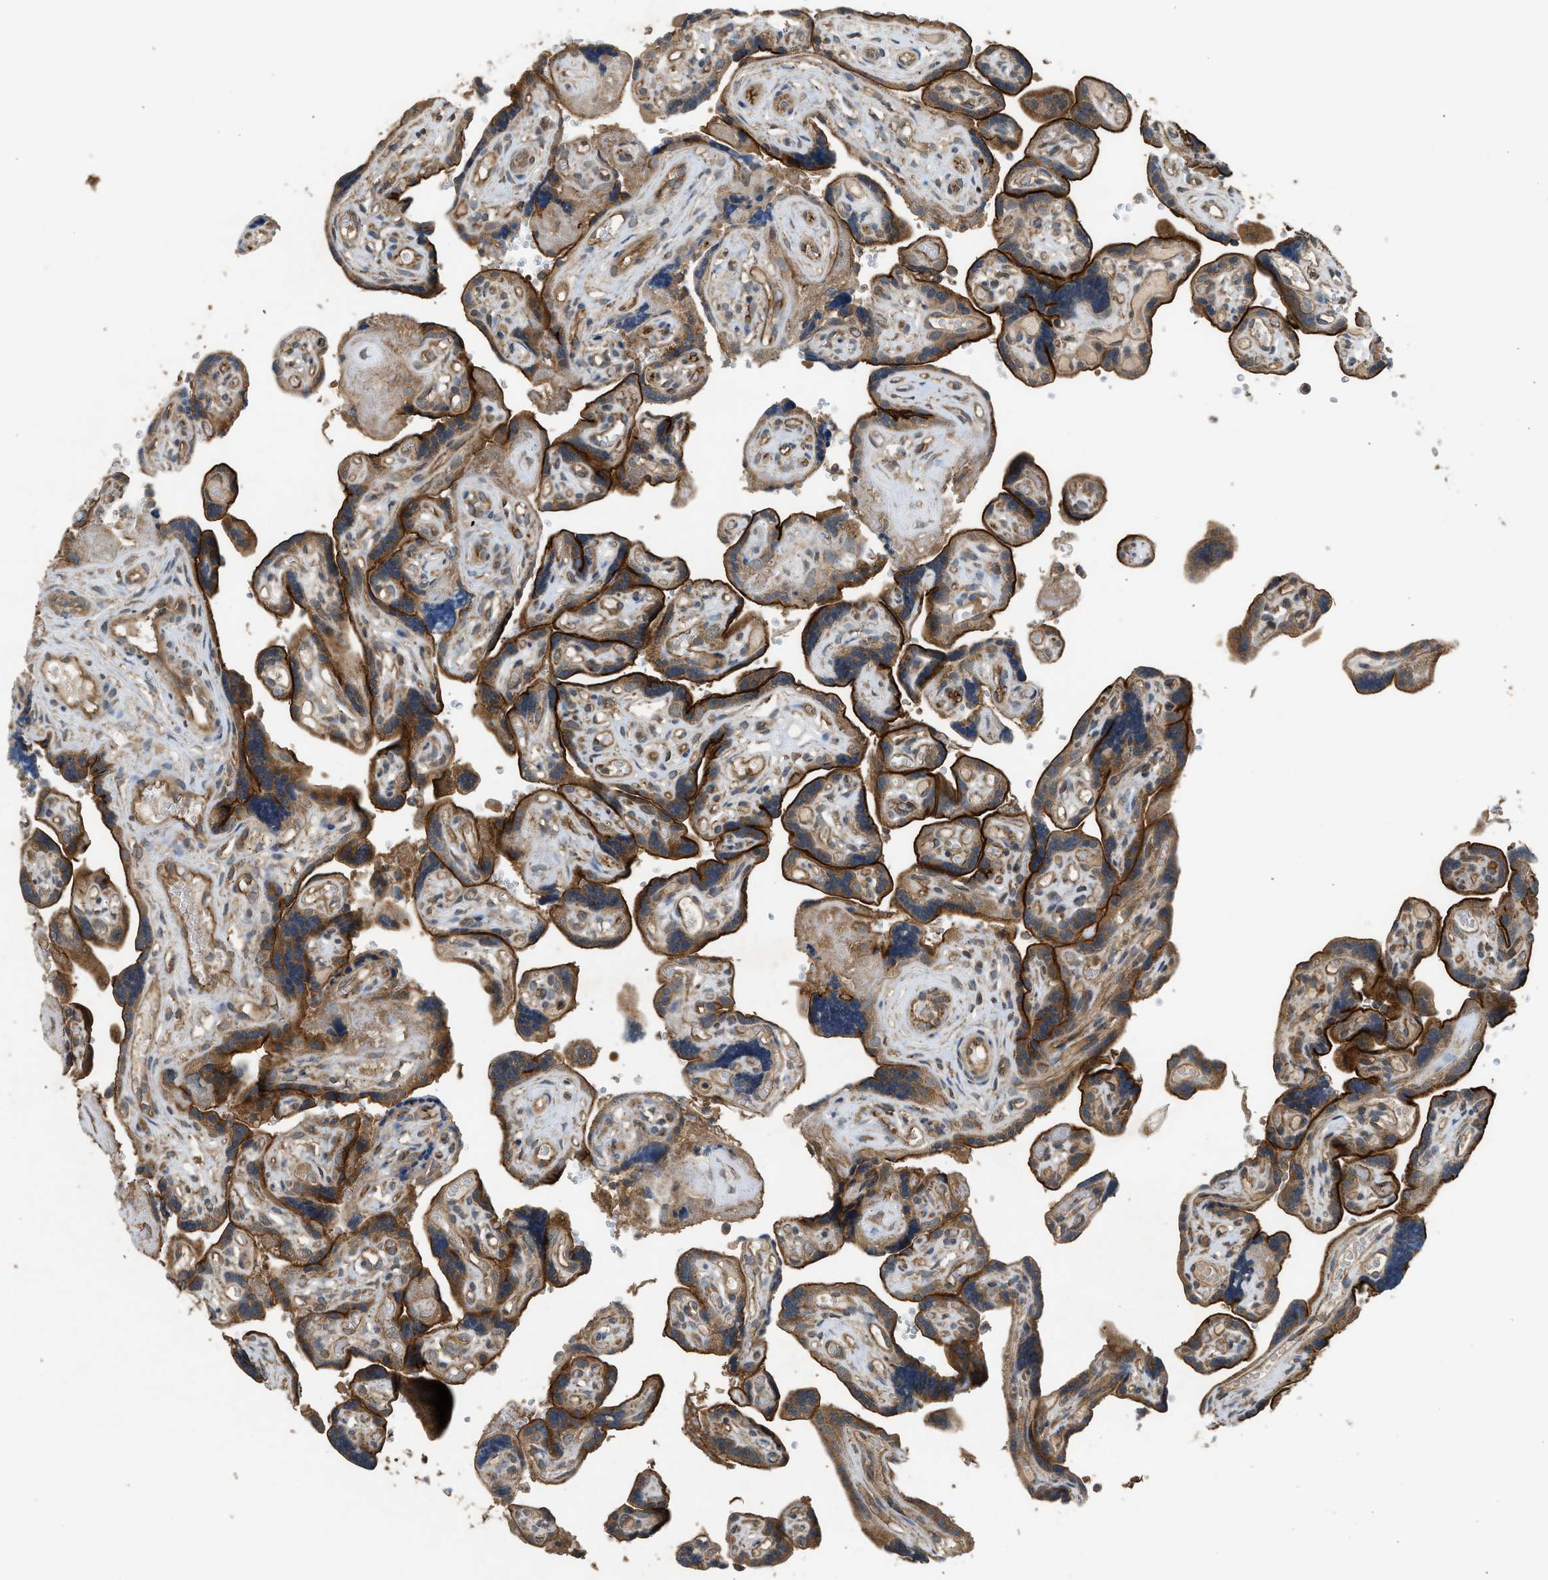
{"staining": {"intensity": "weak", "quantity": ">75%", "location": "cytoplasmic/membranous"}, "tissue": "placenta", "cell_type": "Decidual cells", "image_type": "normal", "snomed": [{"axis": "morphology", "description": "Normal tissue, NOS"}, {"axis": "topography", "description": "Placenta"}], "caption": "Decidual cells display weak cytoplasmic/membranous positivity in about >75% of cells in benign placenta.", "gene": "HIP1R", "patient": {"sex": "female", "age": 30}}